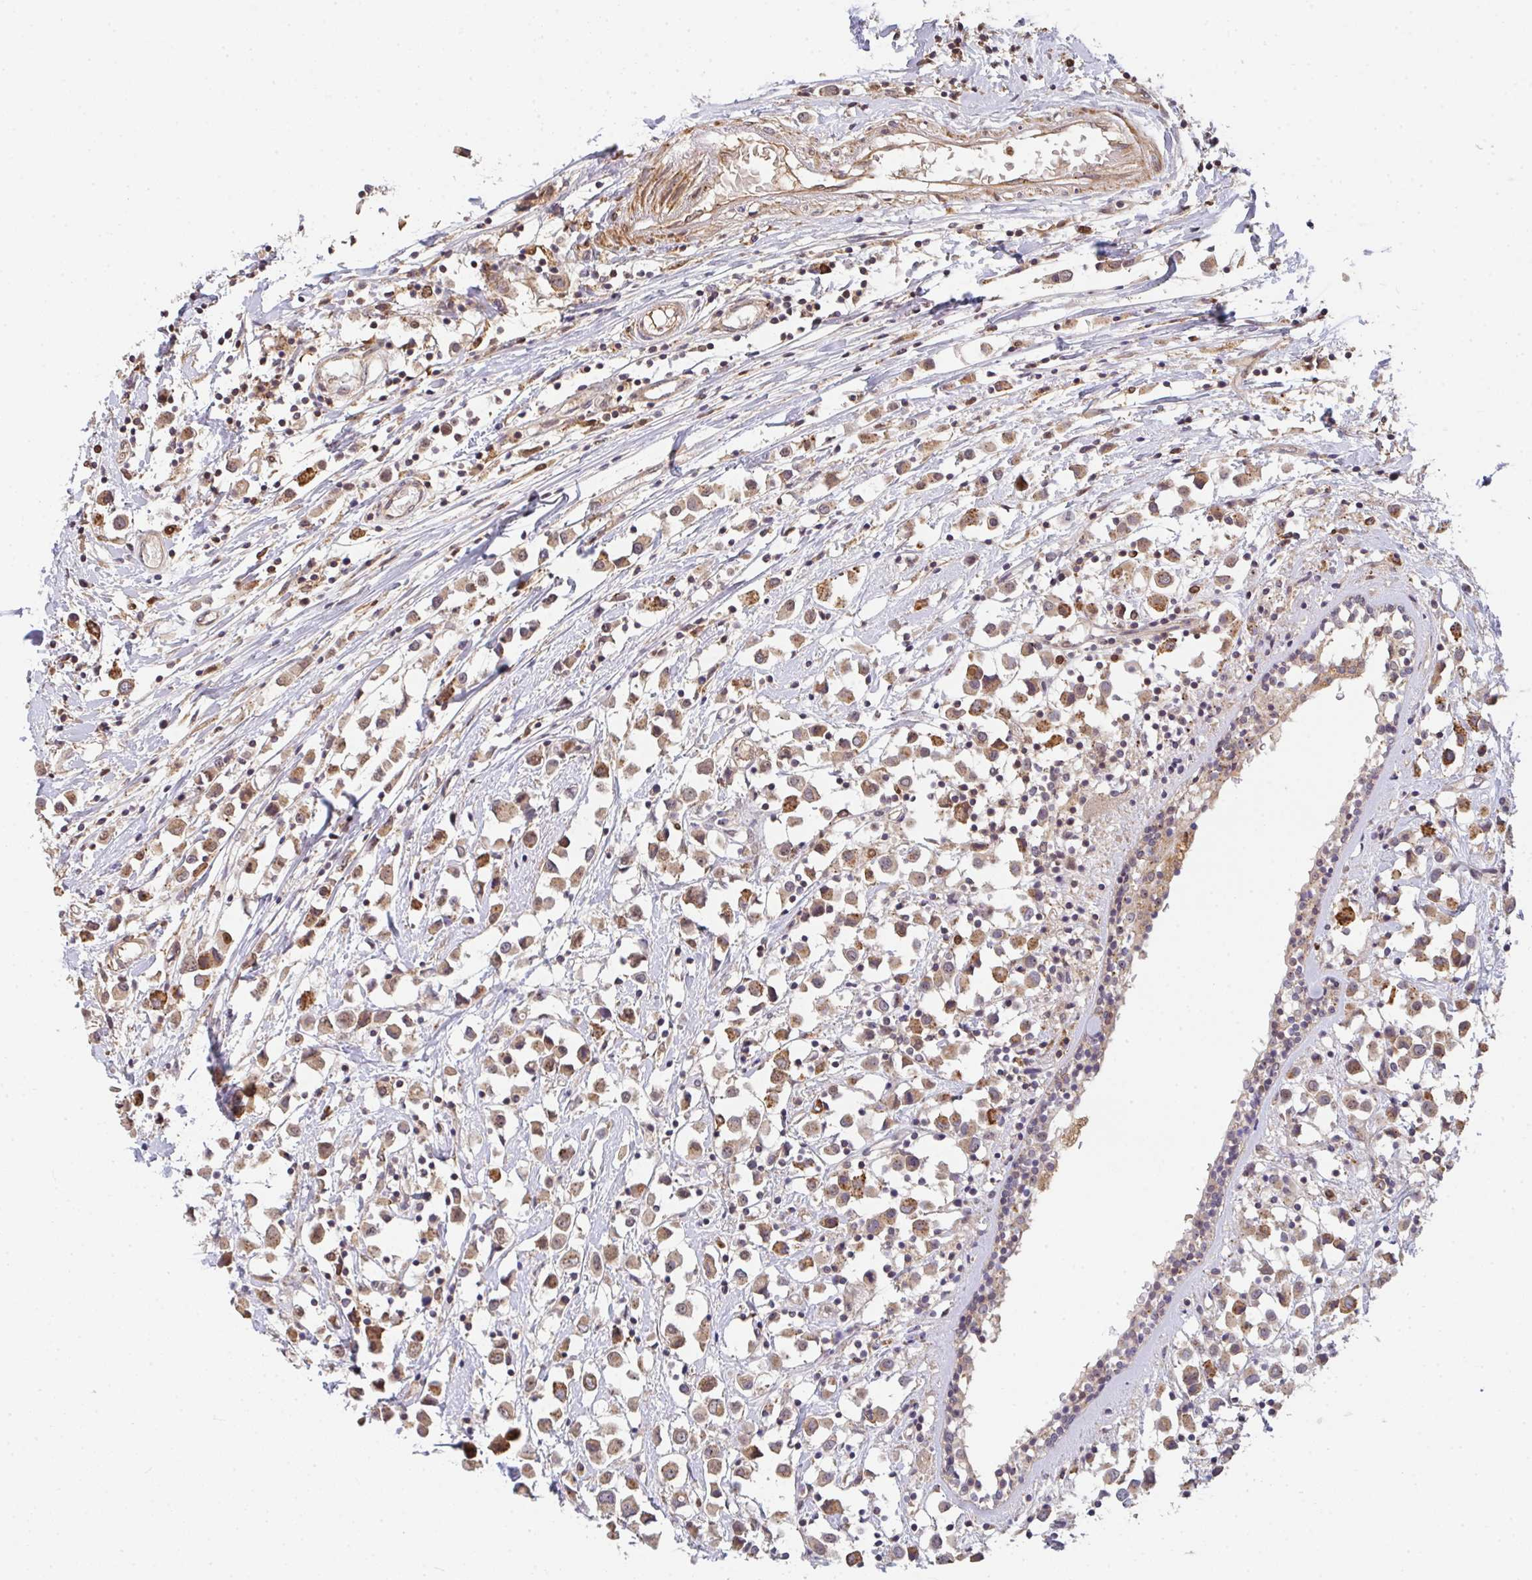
{"staining": {"intensity": "moderate", "quantity": ">75%", "location": "cytoplasmic/membranous,nuclear"}, "tissue": "breast cancer", "cell_type": "Tumor cells", "image_type": "cancer", "snomed": [{"axis": "morphology", "description": "Duct carcinoma"}, {"axis": "topography", "description": "Breast"}], "caption": "Immunohistochemistry (IHC) staining of invasive ductal carcinoma (breast), which reveals medium levels of moderate cytoplasmic/membranous and nuclear staining in about >75% of tumor cells indicating moderate cytoplasmic/membranous and nuclear protein positivity. The staining was performed using DAB (3,3'-diaminobenzidine) (brown) for protein detection and nuclei were counterstained in hematoxylin (blue).", "gene": "SIMC1", "patient": {"sex": "female", "age": 61}}